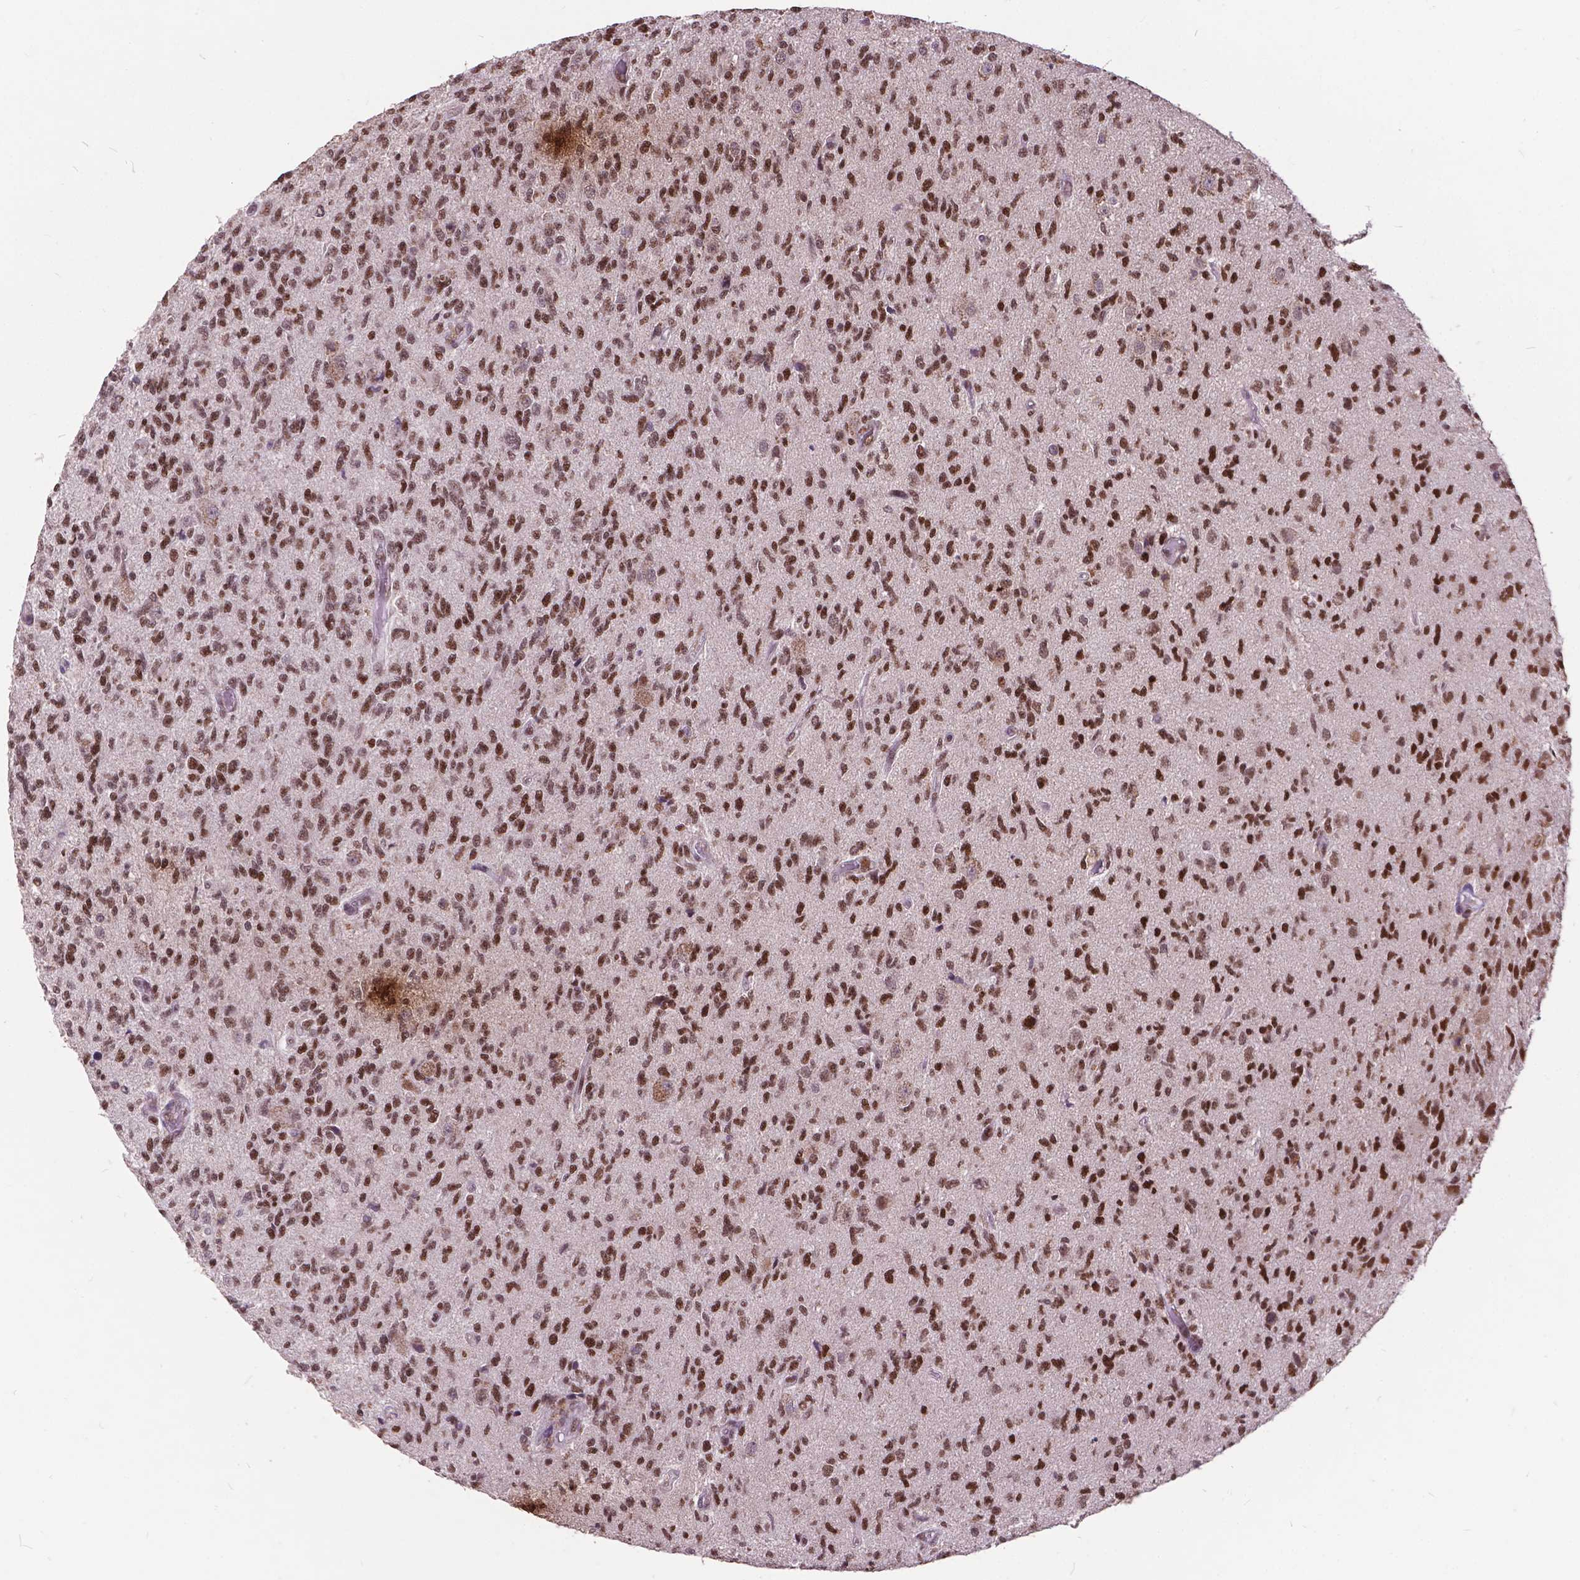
{"staining": {"intensity": "strong", "quantity": ">75%", "location": "nuclear"}, "tissue": "glioma", "cell_type": "Tumor cells", "image_type": "cancer", "snomed": [{"axis": "morphology", "description": "Glioma, malignant, High grade"}, {"axis": "topography", "description": "Brain"}], "caption": "Immunohistochemical staining of glioma exhibits high levels of strong nuclear protein staining in about >75% of tumor cells.", "gene": "MSH2", "patient": {"sex": "male", "age": 56}}